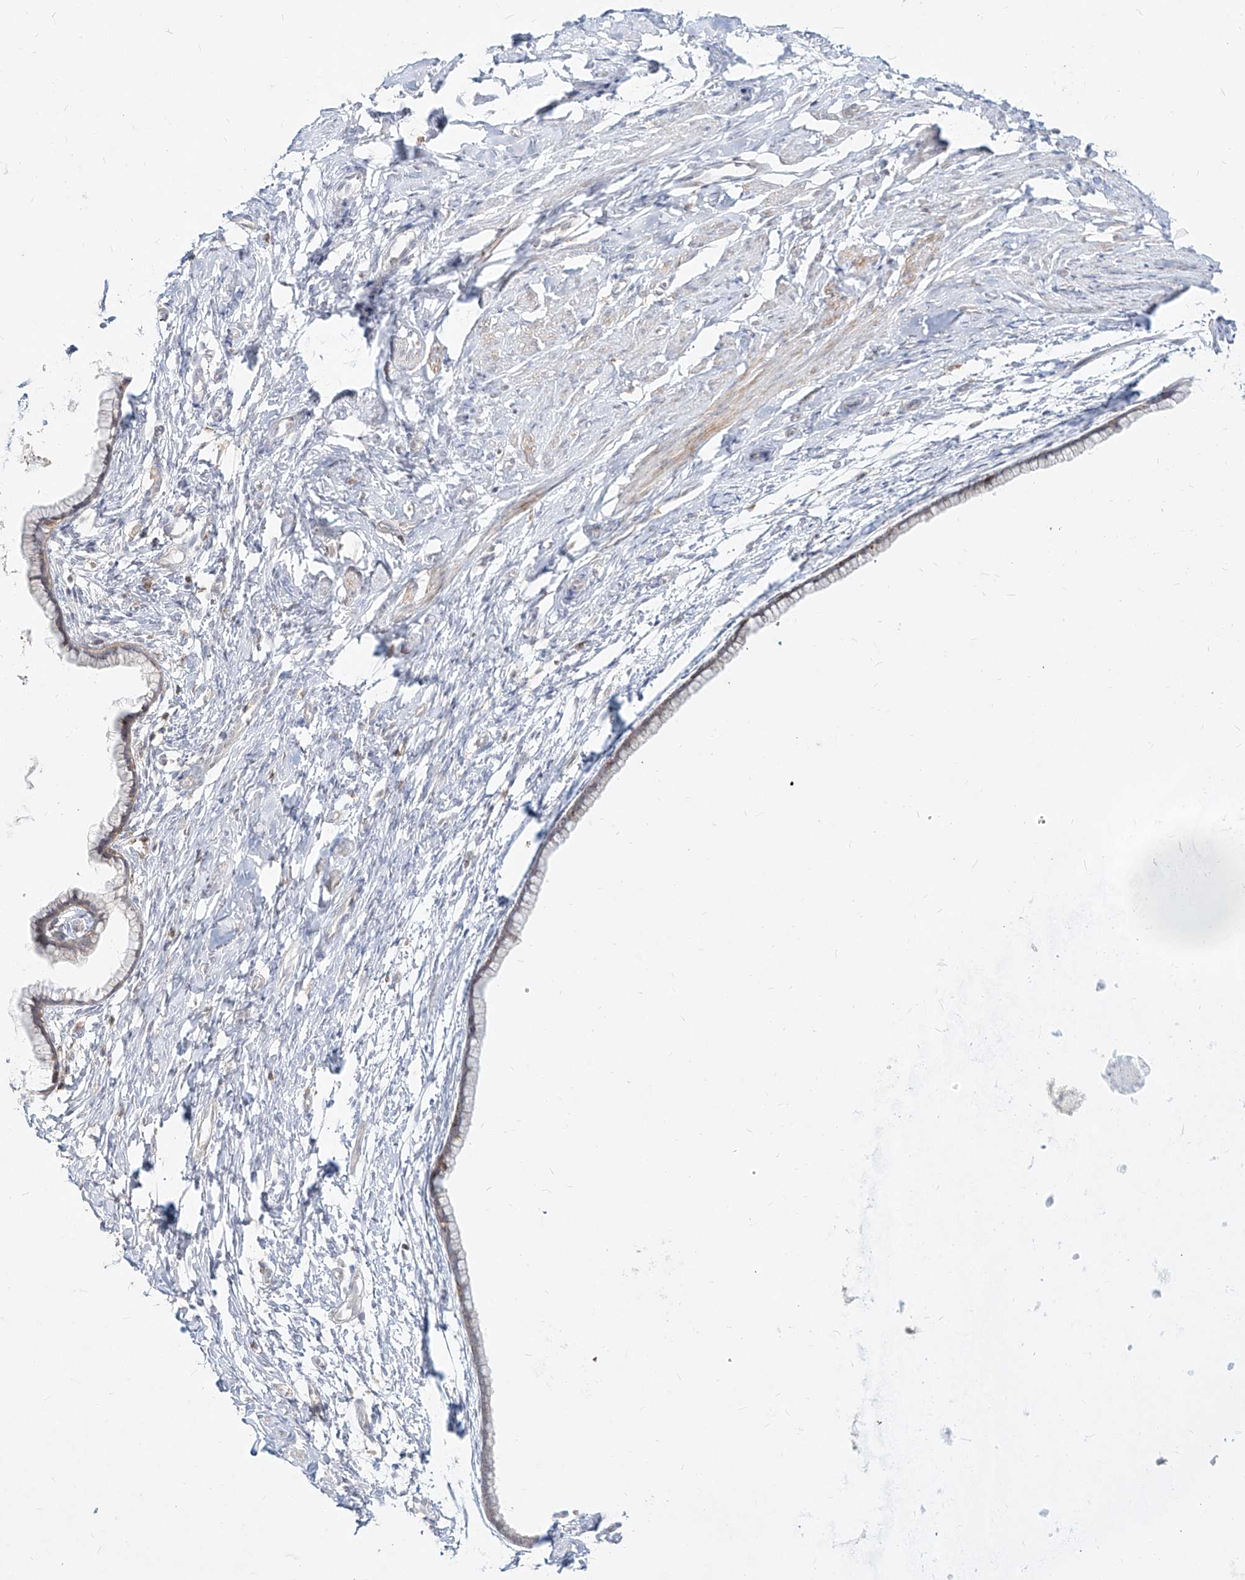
{"staining": {"intensity": "weak", "quantity": "<25%", "location": "cytoplasmic/membranous"}, "tissue": "cervix", "cell_type": "Glandular cells", "image_type": "normal", "snomed": [{"axis": "morphology", "description": "Normal tissue, NOS"}, {"axis": "topography", "description": "Cervix"}], "caption": "Immunohistochemistry of unremarkable cervix demonstrates no expression in glandular cells. (DAB (3,3'-diaminobenzidine) immunohistochemistry (IHC) with hematoxylin counter stain).", "gene": "SLC2A12", "patient": {"sex": "female", "age": 75}}